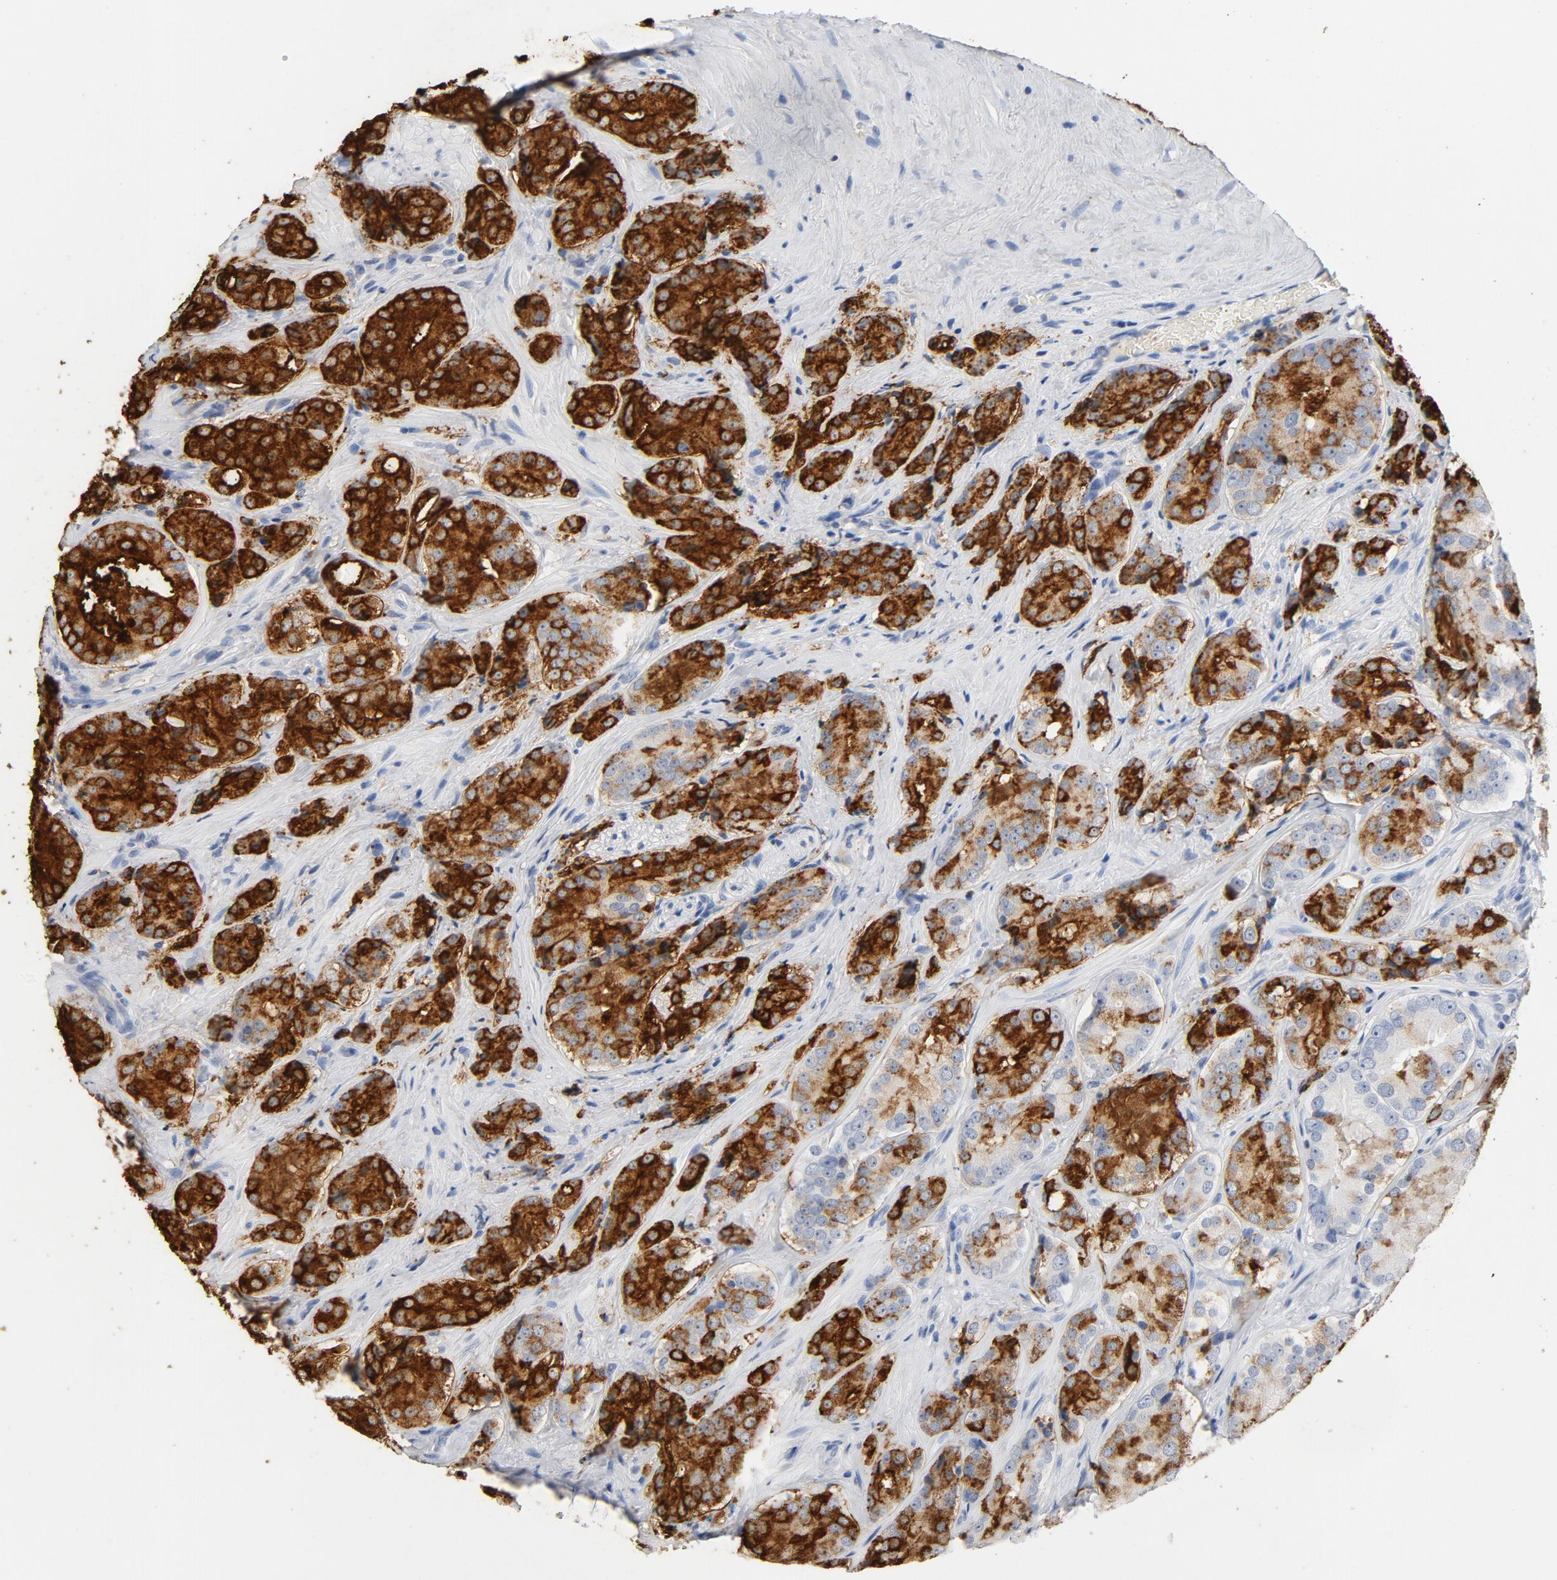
{"staining": {"intensity": "strong", "quantity": "25%-75%", "location": "cytoplasmic/membranous"}, "tissue": "prostate cancer", "cell_type": "Tumor cells", "image_type": "cancer", "snomed": [{"axis": "morphology", "description": "Adenocarcinoma, High grade"}, {"axis": "topography", "description": "Prostate"}], "caption": "IHC histopathology image of prostate cancer (adenocarcinoma (high-grade)) stained for a protein (brown), which displays high levels of strong cytoplasmic/membranous expression in approximately 25%-75% of tumor cells.", "gene": "PTPRB", "patient": {"sex": "male", "age": 70}}